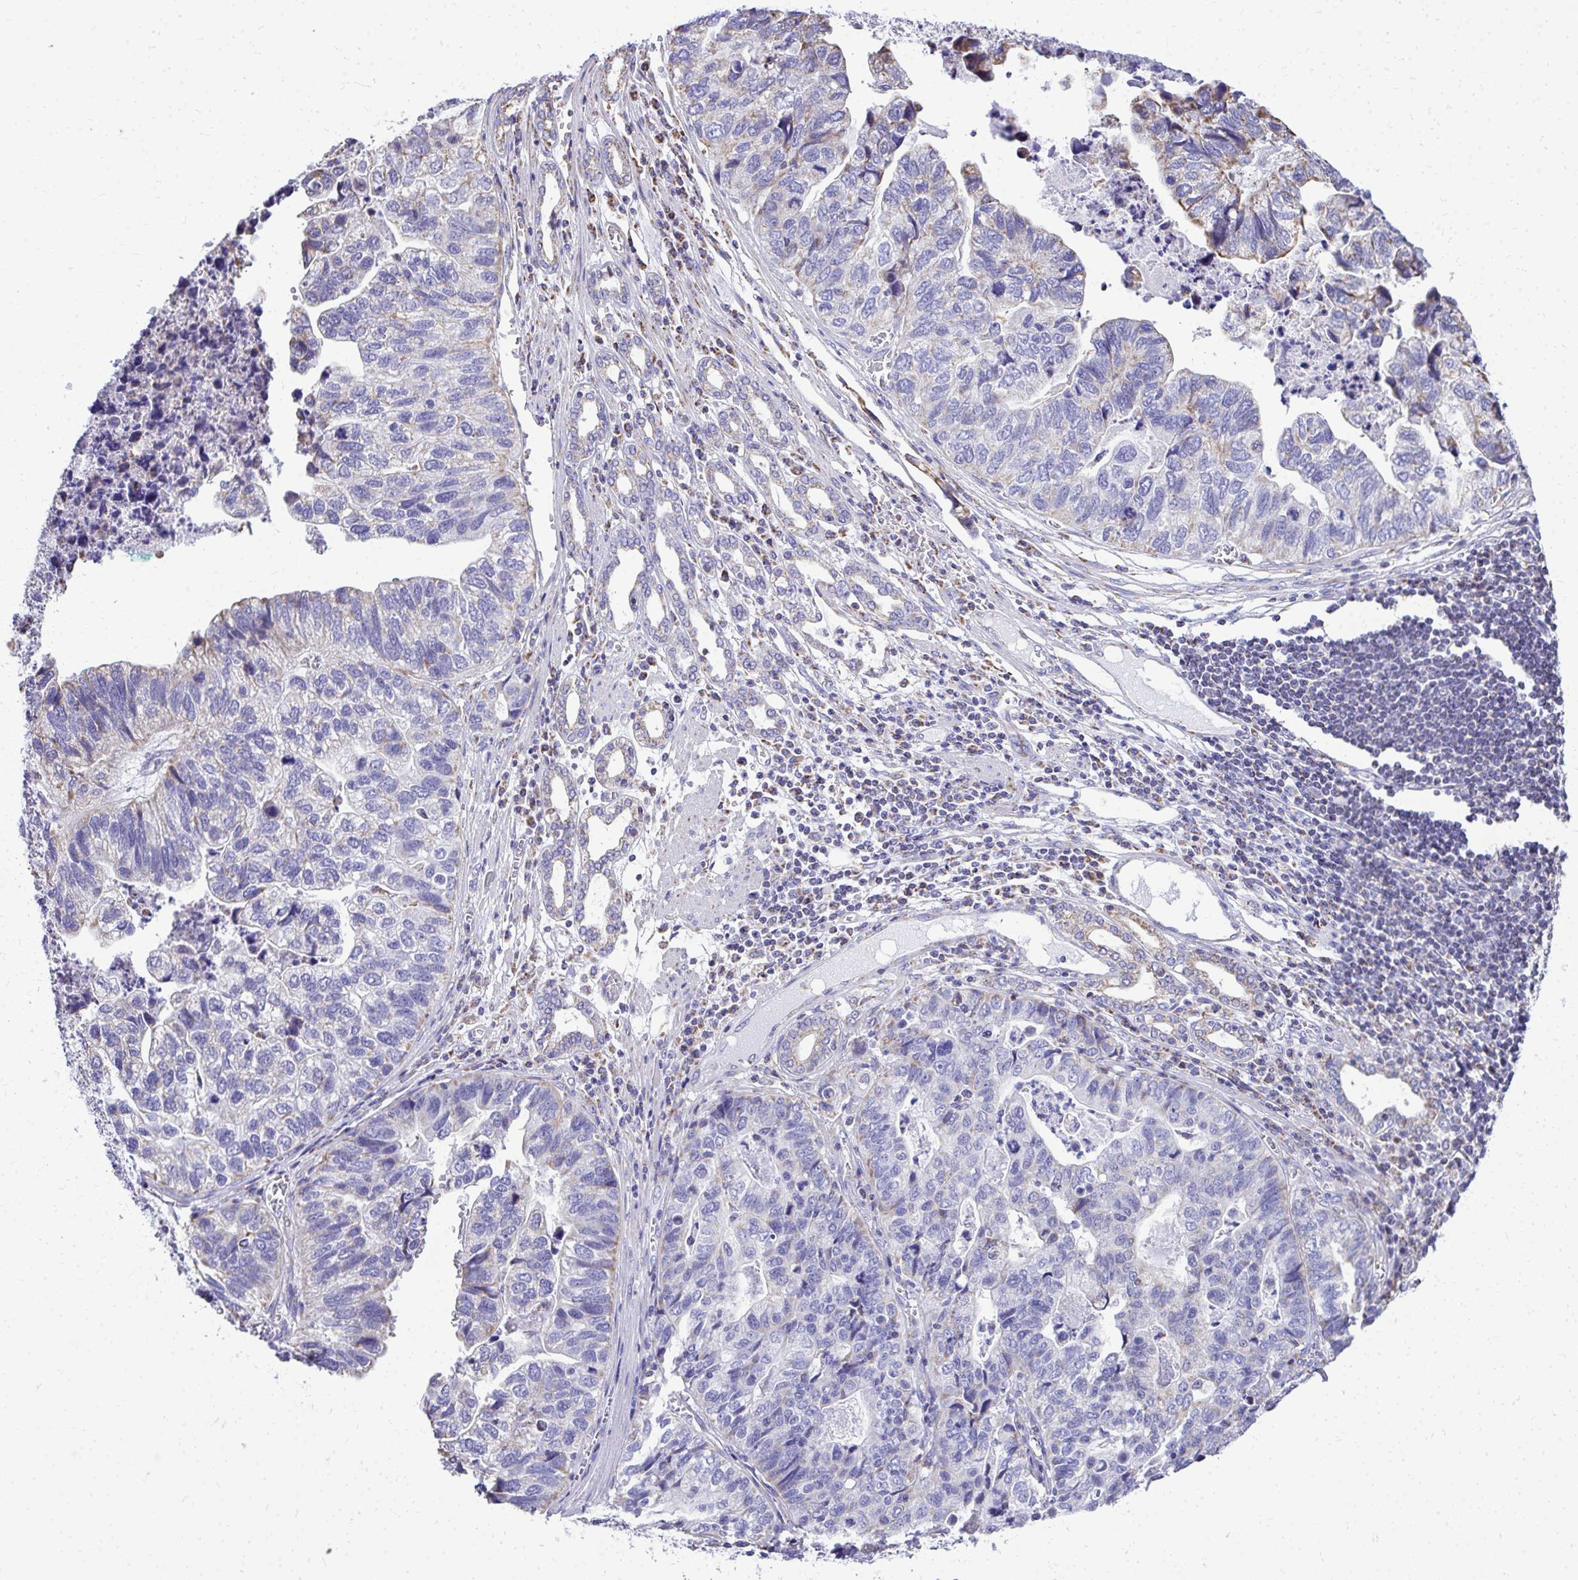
{"staining": {"intensity": "negative", "quantity": "none", "location": "none"}, "tissue": "stomach cancer", "cell_type": "Tumor cells", "image_type": "cancer", "snomed": [{"axis": "morphology", "description": "Adenocarcinoma, NOS"}, {"axis": "topography", "description": "Stomach, upper"}], "caption": "Immunohistochemical staining of stomach cancer (adenocarcinoma) shows no significant positivity in tumor cells. The staining is performed using DAB brown chromogen with nuclei counter-stained in using hematoxylin.", "gene": "MPZL2", "patient": {"sex": "female", "age": 67}}